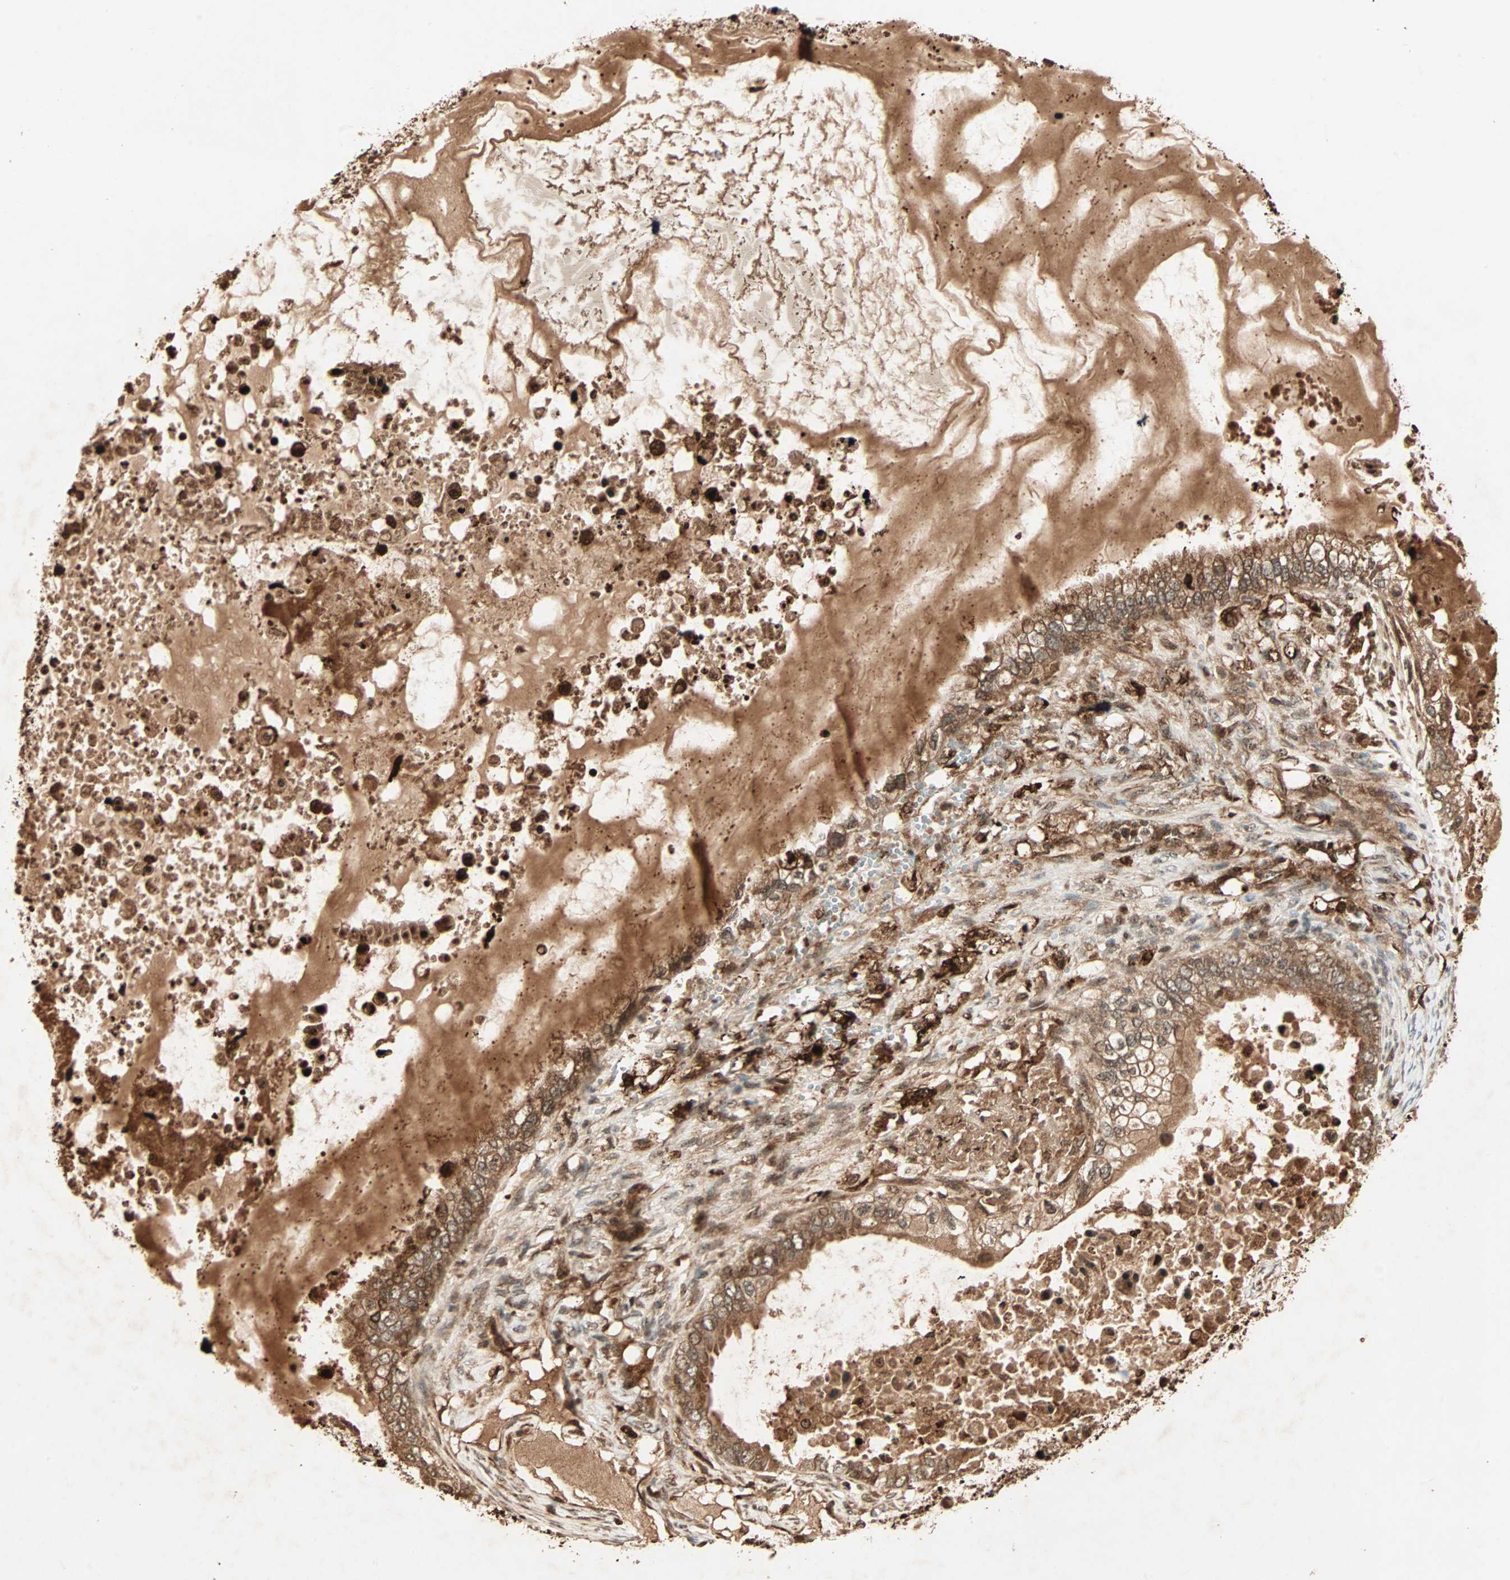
{"staining": {"intensity": "strong", "quantity": ">75%", "location": "cytoplasmic/membranous"}, "tissue": "ovarian cancer", "cell_type": "Tumor cells", "image_type": "cancer", "snomed": [{"axis": "morphology", "description": "Cystadenocarcinoma, mucinous, NOS"}, {"axis": "topography", "description": "Ovary"}], "caption": "IHC image of human ovarian cancer (mucinous cystadenocarcinoma) stained for a protein (brown), which reveals high levels of strong cytoplasmic/membranous staining in approximately >75% of tumor cells.", "gene": "RFFL", "patient": {"sex": "female", "age": 80}}